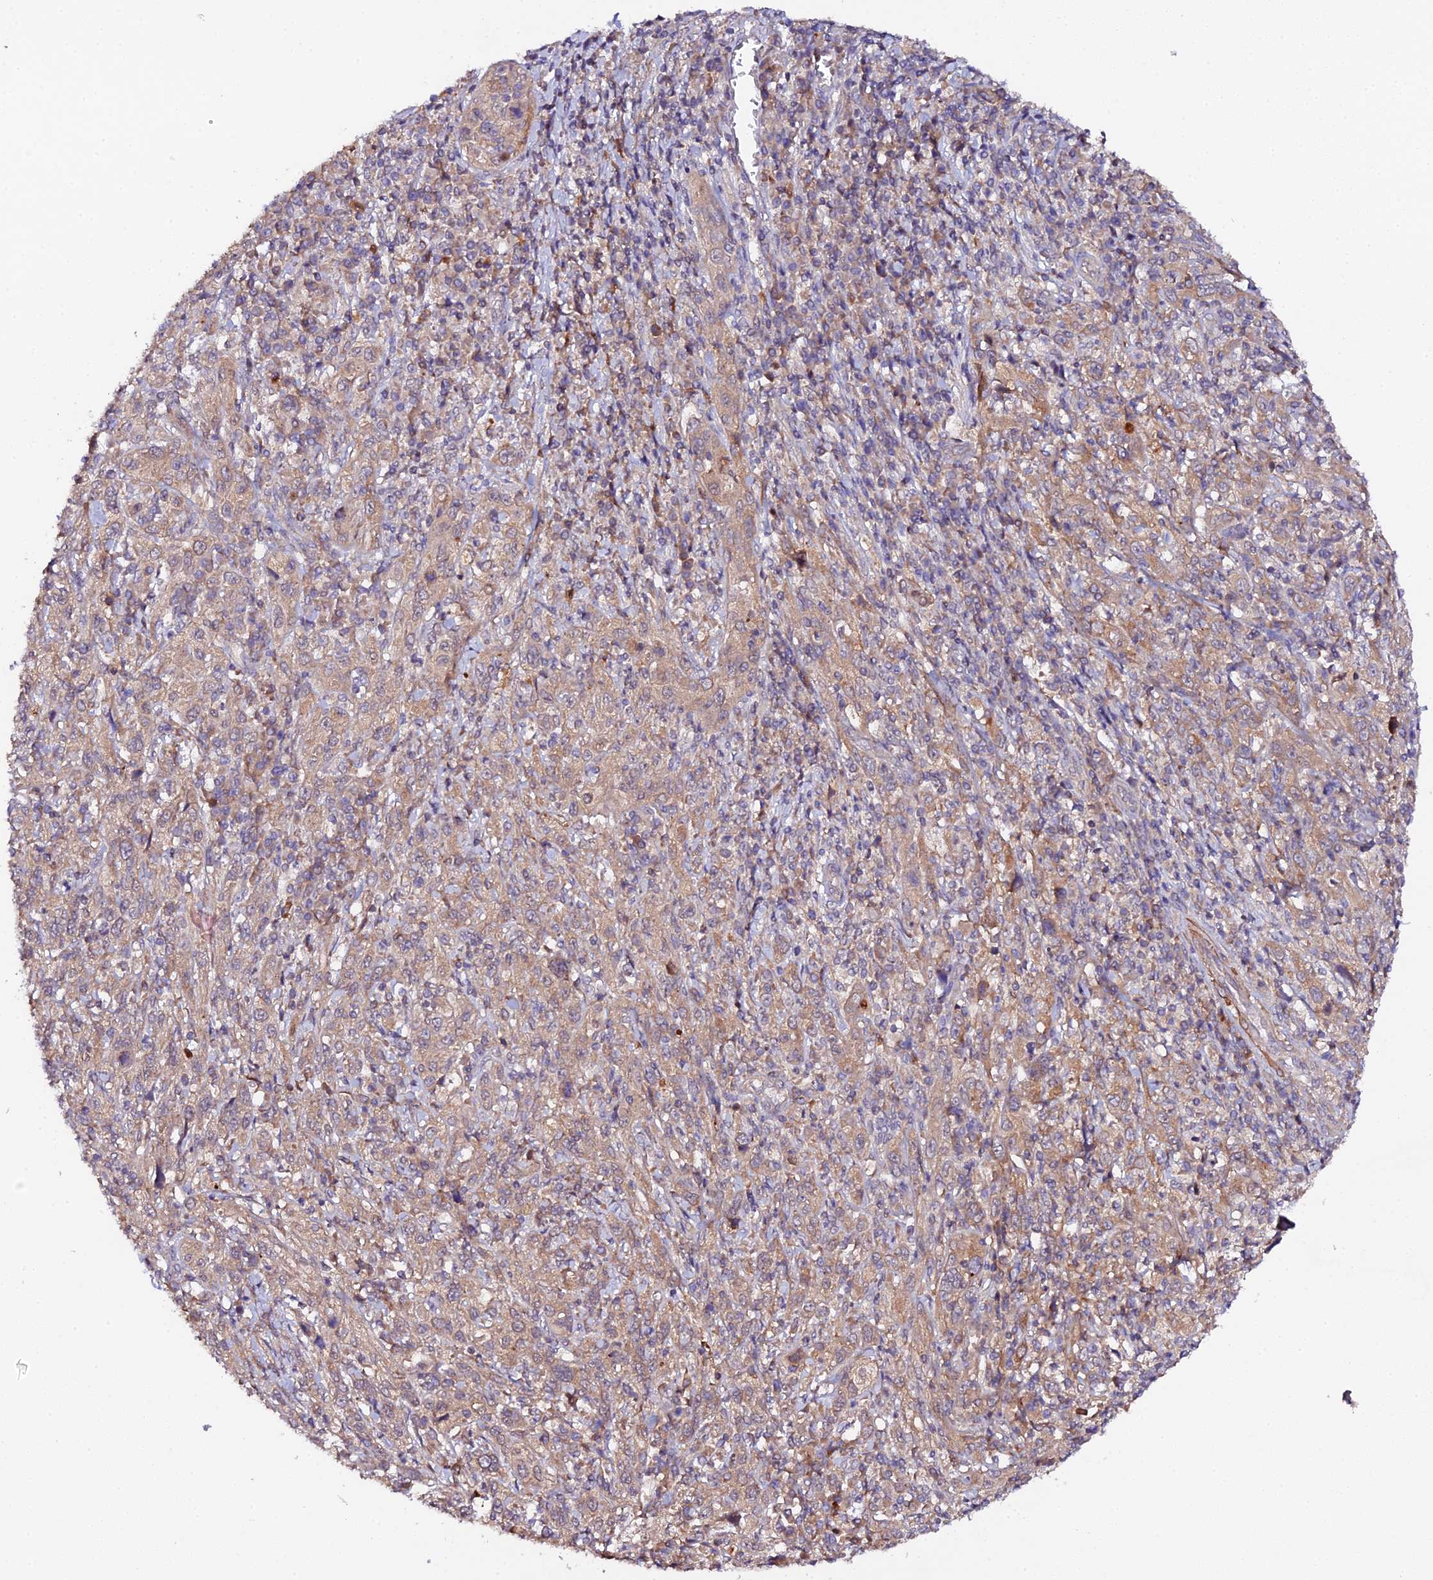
{"staining": {"intensity": "moderate", "quantity": ">75%", "location": "cytoplasmic/membranous"}, "tissue": "cervical cancer", "cell_type": "Tumor cells", "image_type": "cancer", "snomed": [{"axis": "morphology", "description": "Squamous cell carcinoma, NOS"}, {"axis": "topography", "description": "Cervix"}], "caption": "An image of human cervical squamous cell carcinoma stained for a protein shows moderate cytoplasmic/membranous brown staining in tumor cells.", "gene": "TRIM26", "patient": {"sex": "female", "age": 46}}